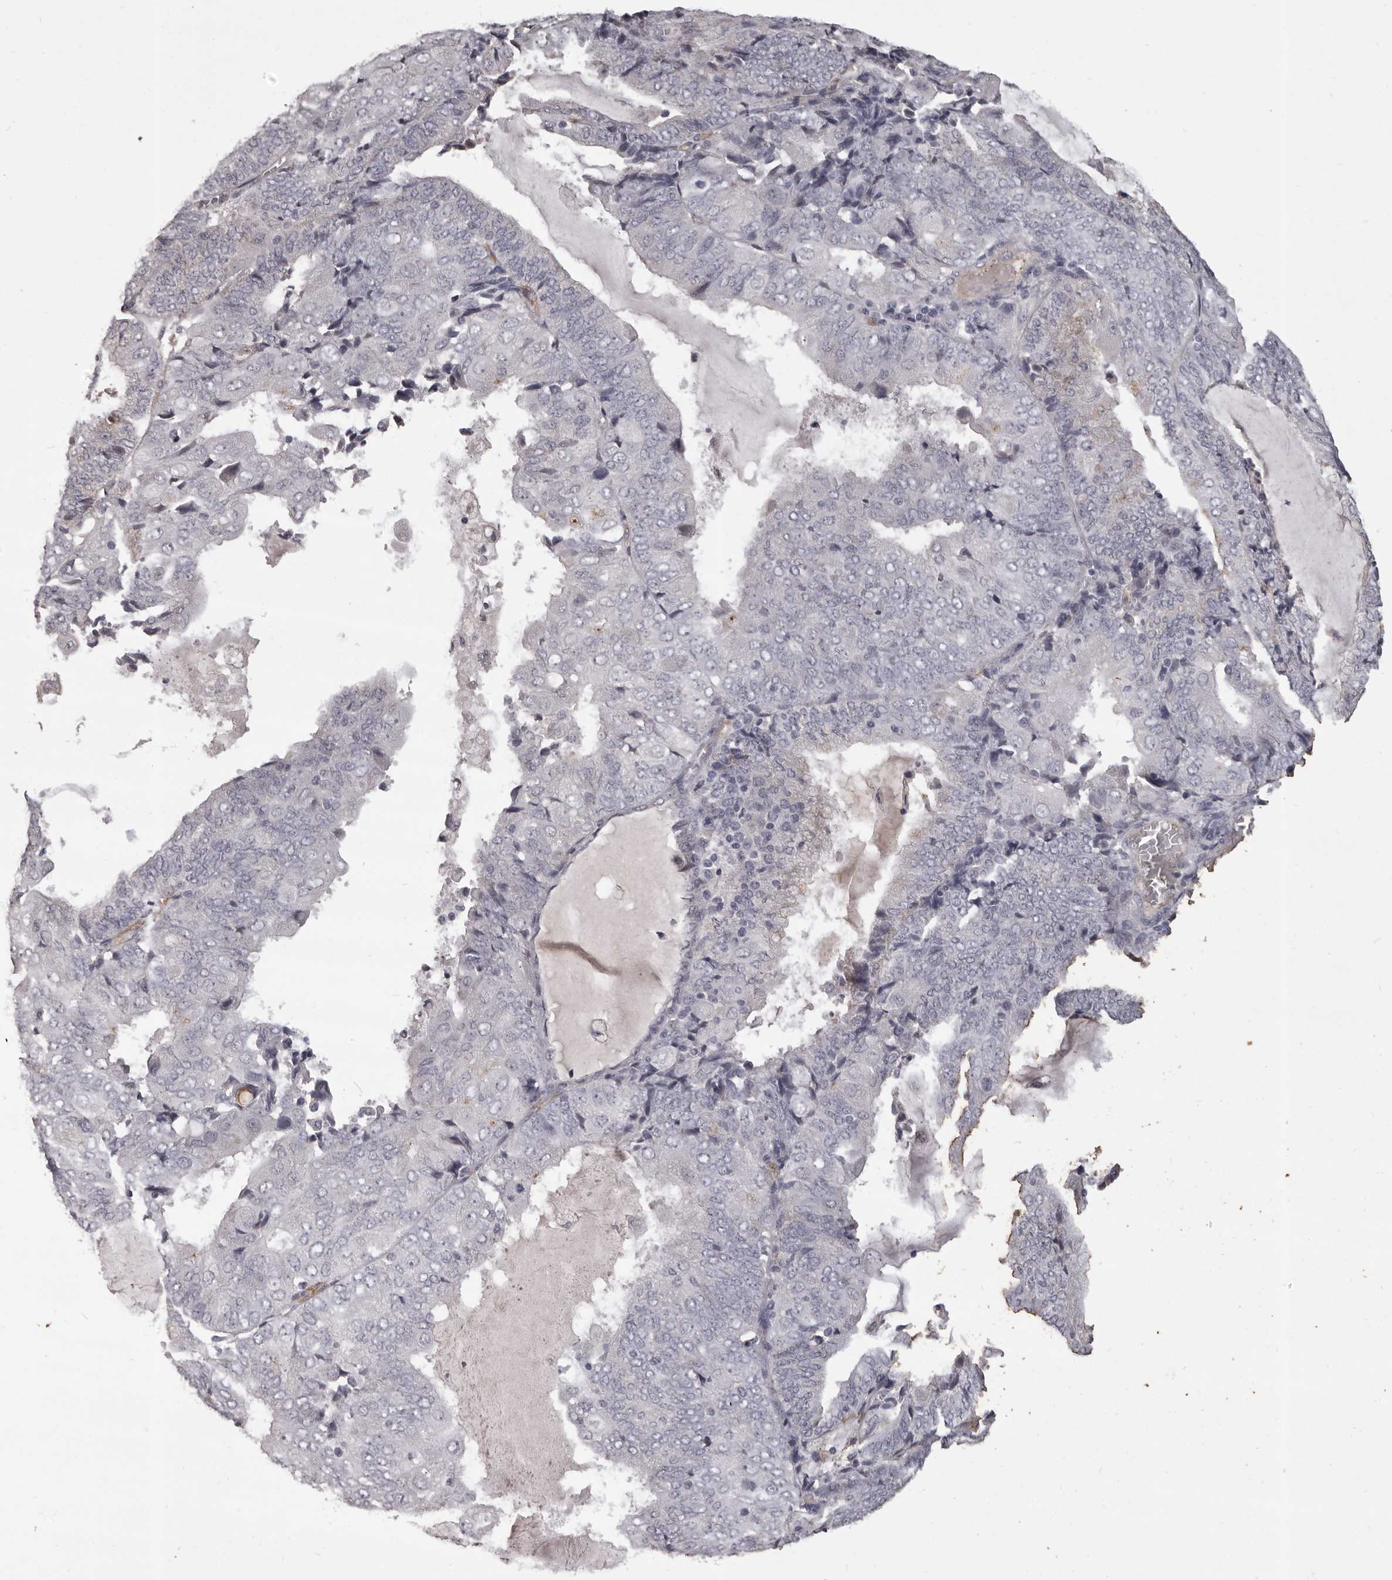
{"staining": {"intensity": "negative", "quantity": "none", "location": "none"}, "tissue": "endometrial cancer", "cell_type": "Tumor cells", "image_type": "cancer", "snomed": [{"axis": "morphology", "description": "Adenocarcinoma, NOS"}, {"axis": "topography", "description": "Endometrium"}], "caption": "A histopathology image of endometrial cancer stained for a protein shows no brown staining in tumor cells.", "gene": "GPR78", "patient": {"sex": "female", "age": 81}}